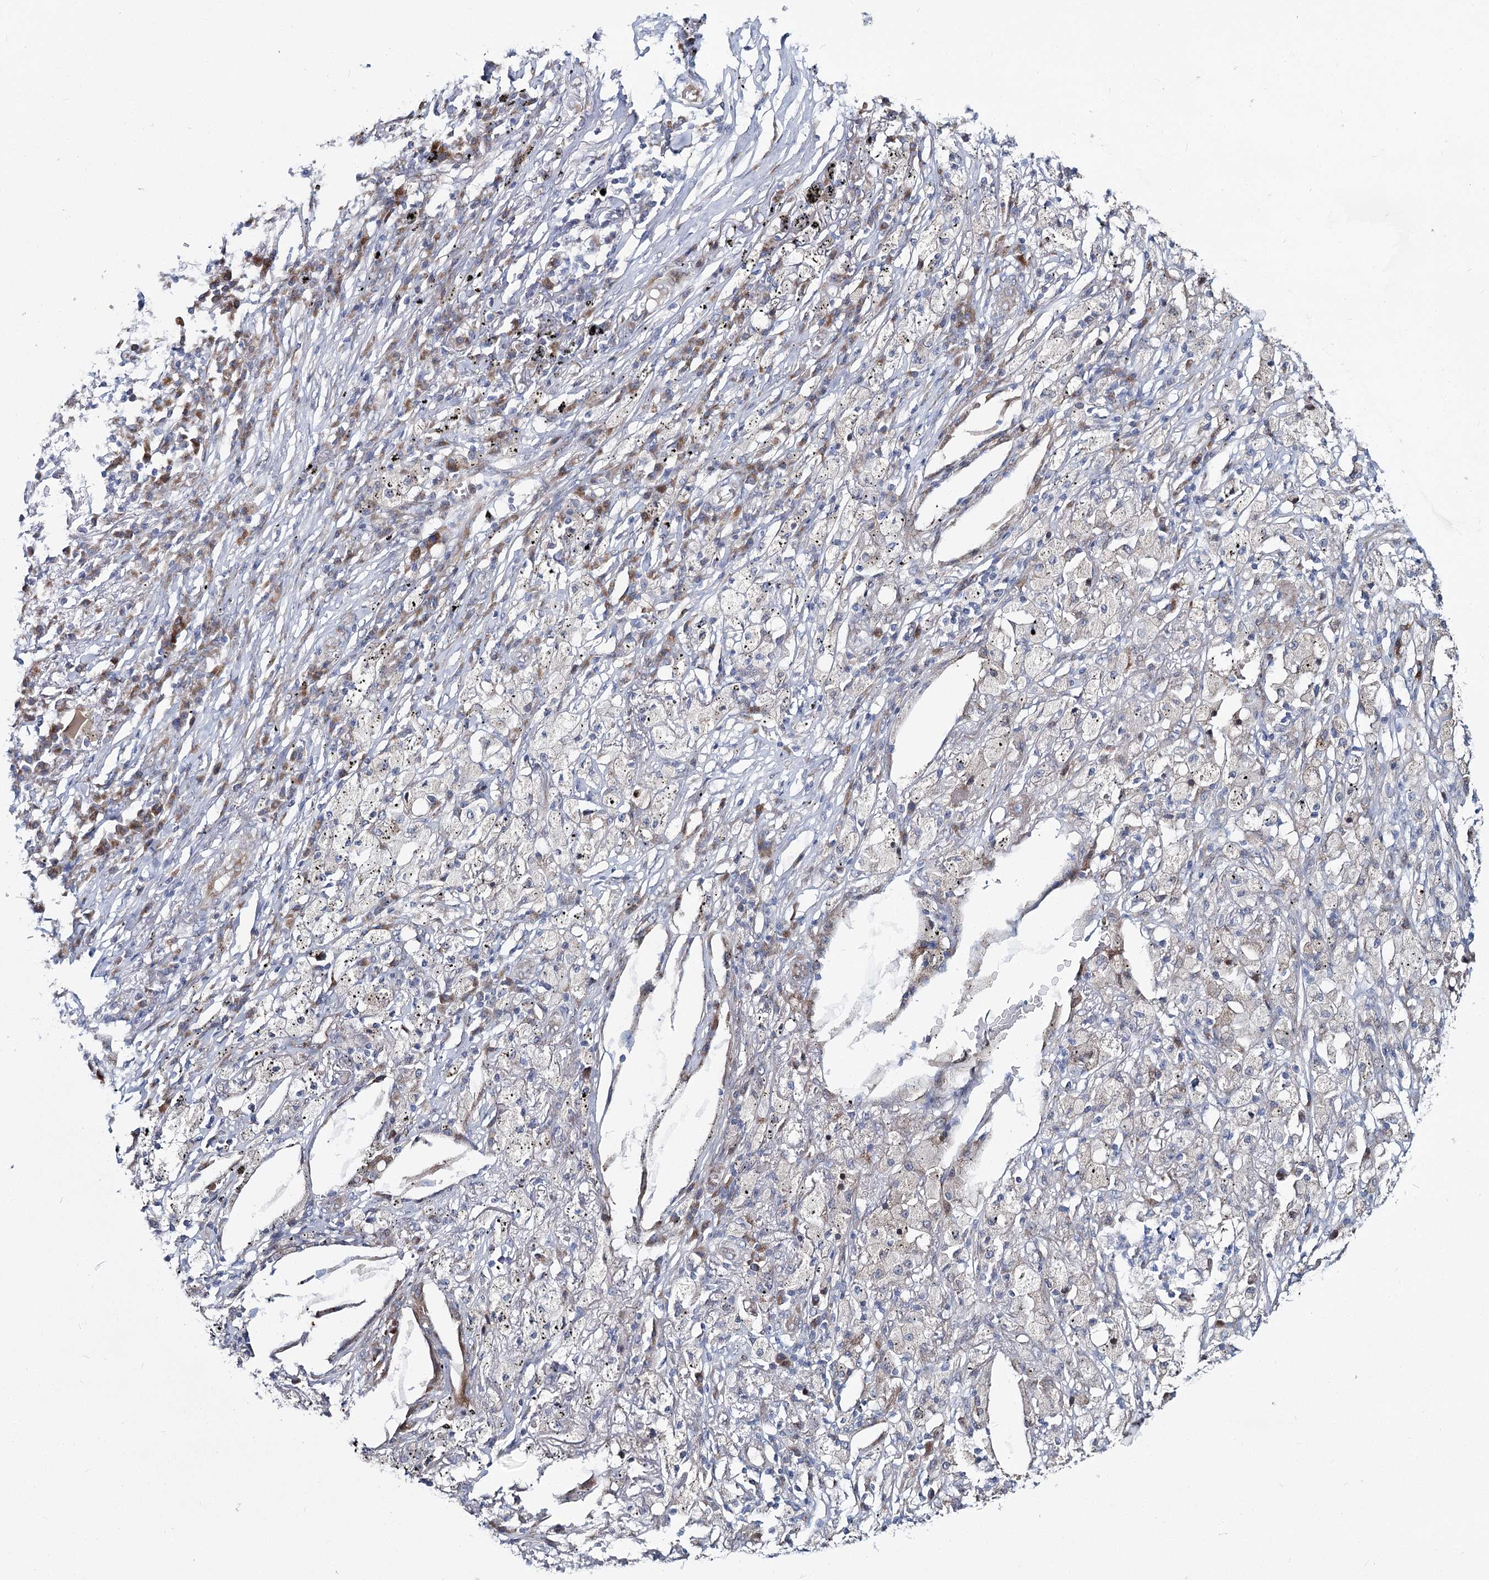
{"staining": {"intensity": "negative", "quantity": "none", "location": "none"}, "tissue": "lung cancer", "cell_type": "Tumor cells", "image_type": "cancer", "snomed": [{"axis": "morphology", "description": "Squamous cell carcinoma, NOS"}, {"axis": "topography", "description": "Lung"}], "caption": "Photomicrograph shows no significant protein expression in tumor cells of lung cancer (squamous cell carcinoma).", "gene": "CPLANE1", "patient": {"sex": "female", "age": 63}}